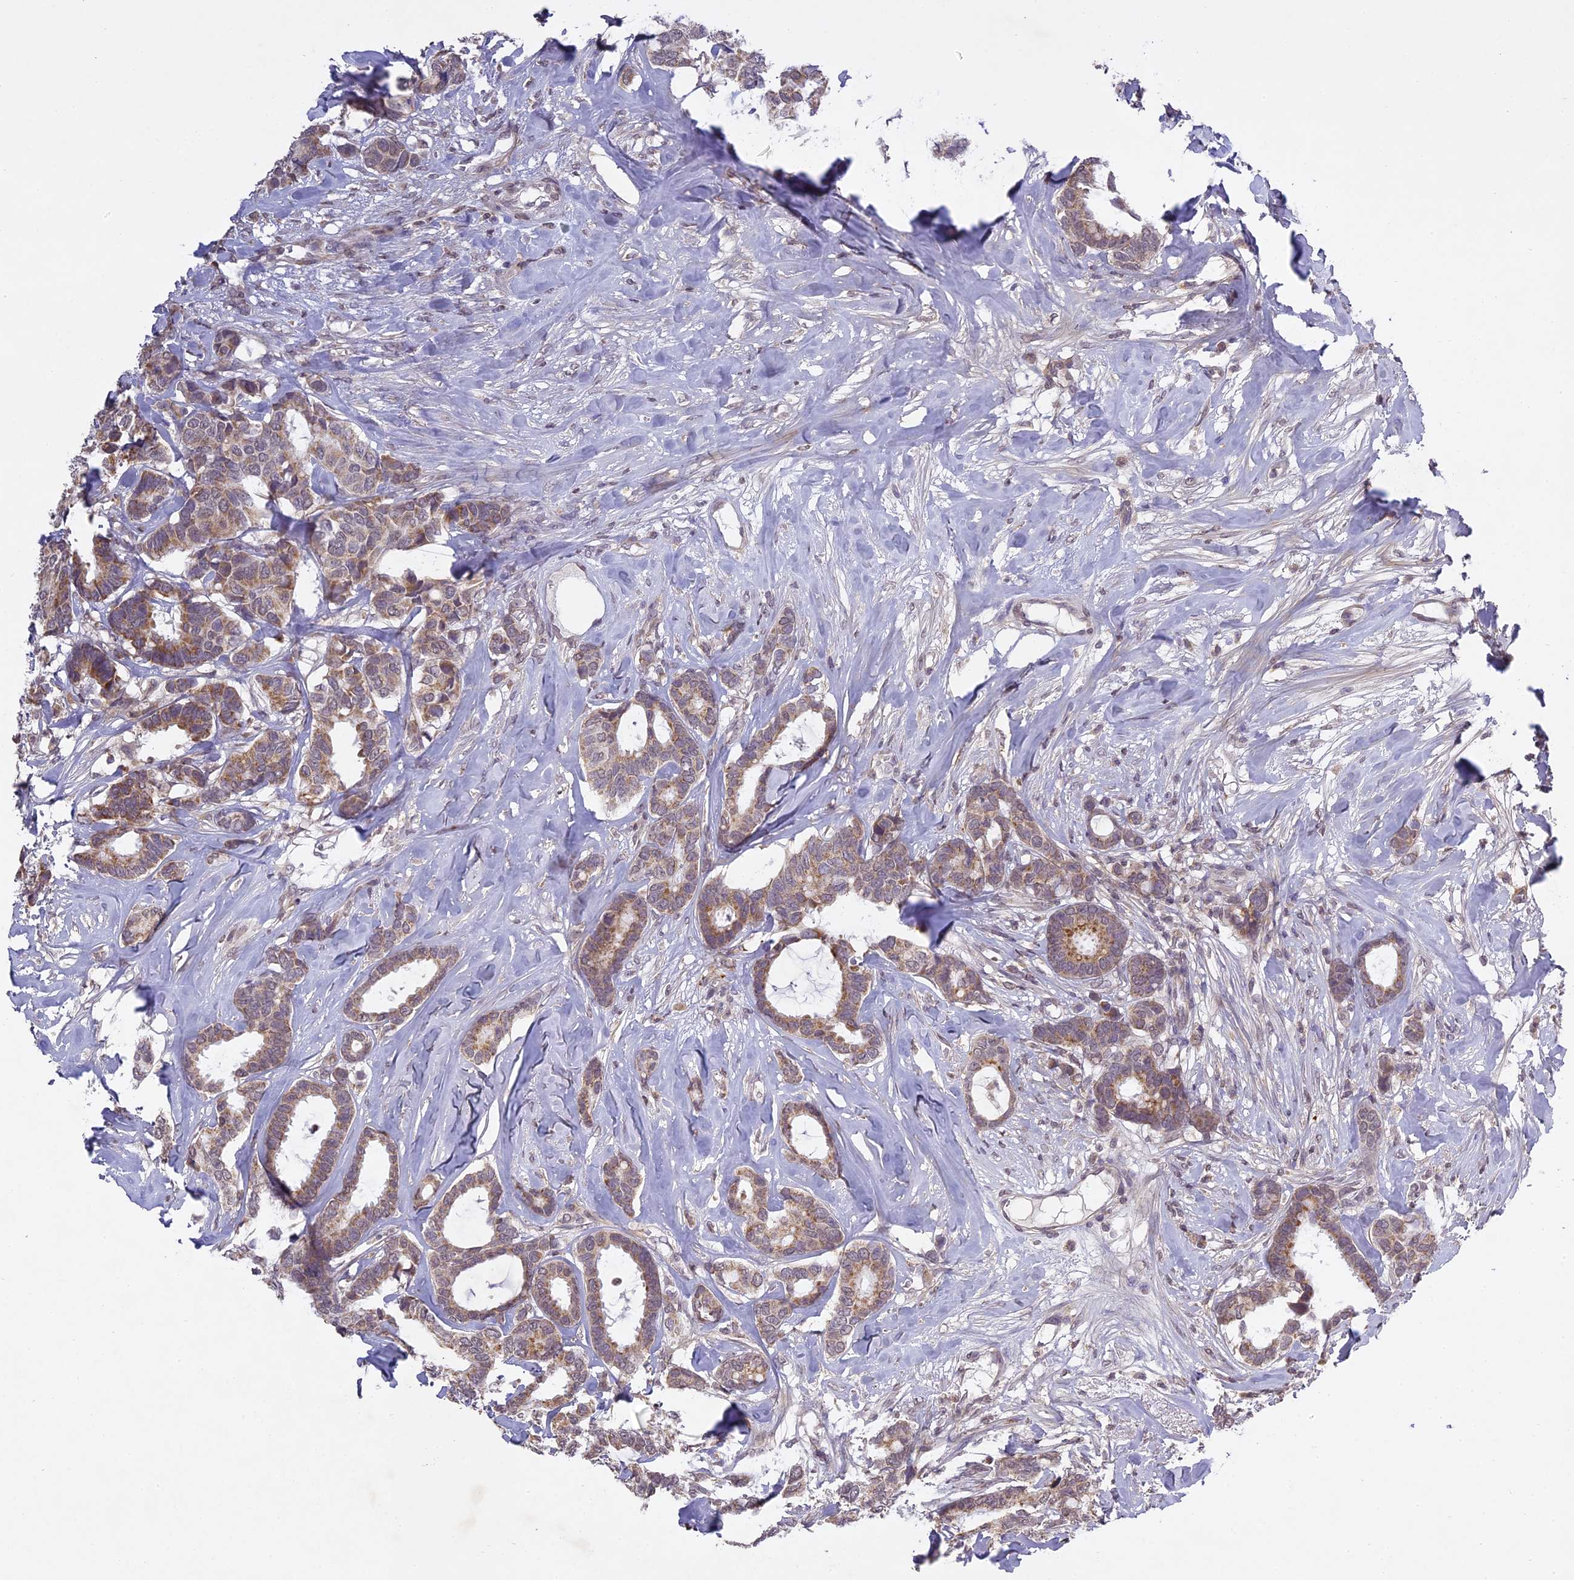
{"staining": {"intensity": "moderate", "quantity": ">75%", "location": "cytoplasmic/membranous"}, "tissue": "breast cancer", "cell_type": "Tumor cells", "image_type": "cancer", "snomed": [{"axis": "morphology", "description": "Duct carcinoma"}, {"axis": "topography", "description": "Breast"}], "caption": "Approximately >75% of tumor cells in breast infiltrating ductal carcinoma reveal moderate cytoplasmic/membranous protein positivity as visualized by brown immunohistochemical staining.", "gene": "ERG28", "patient": {"sex": "female", "age": 87}}